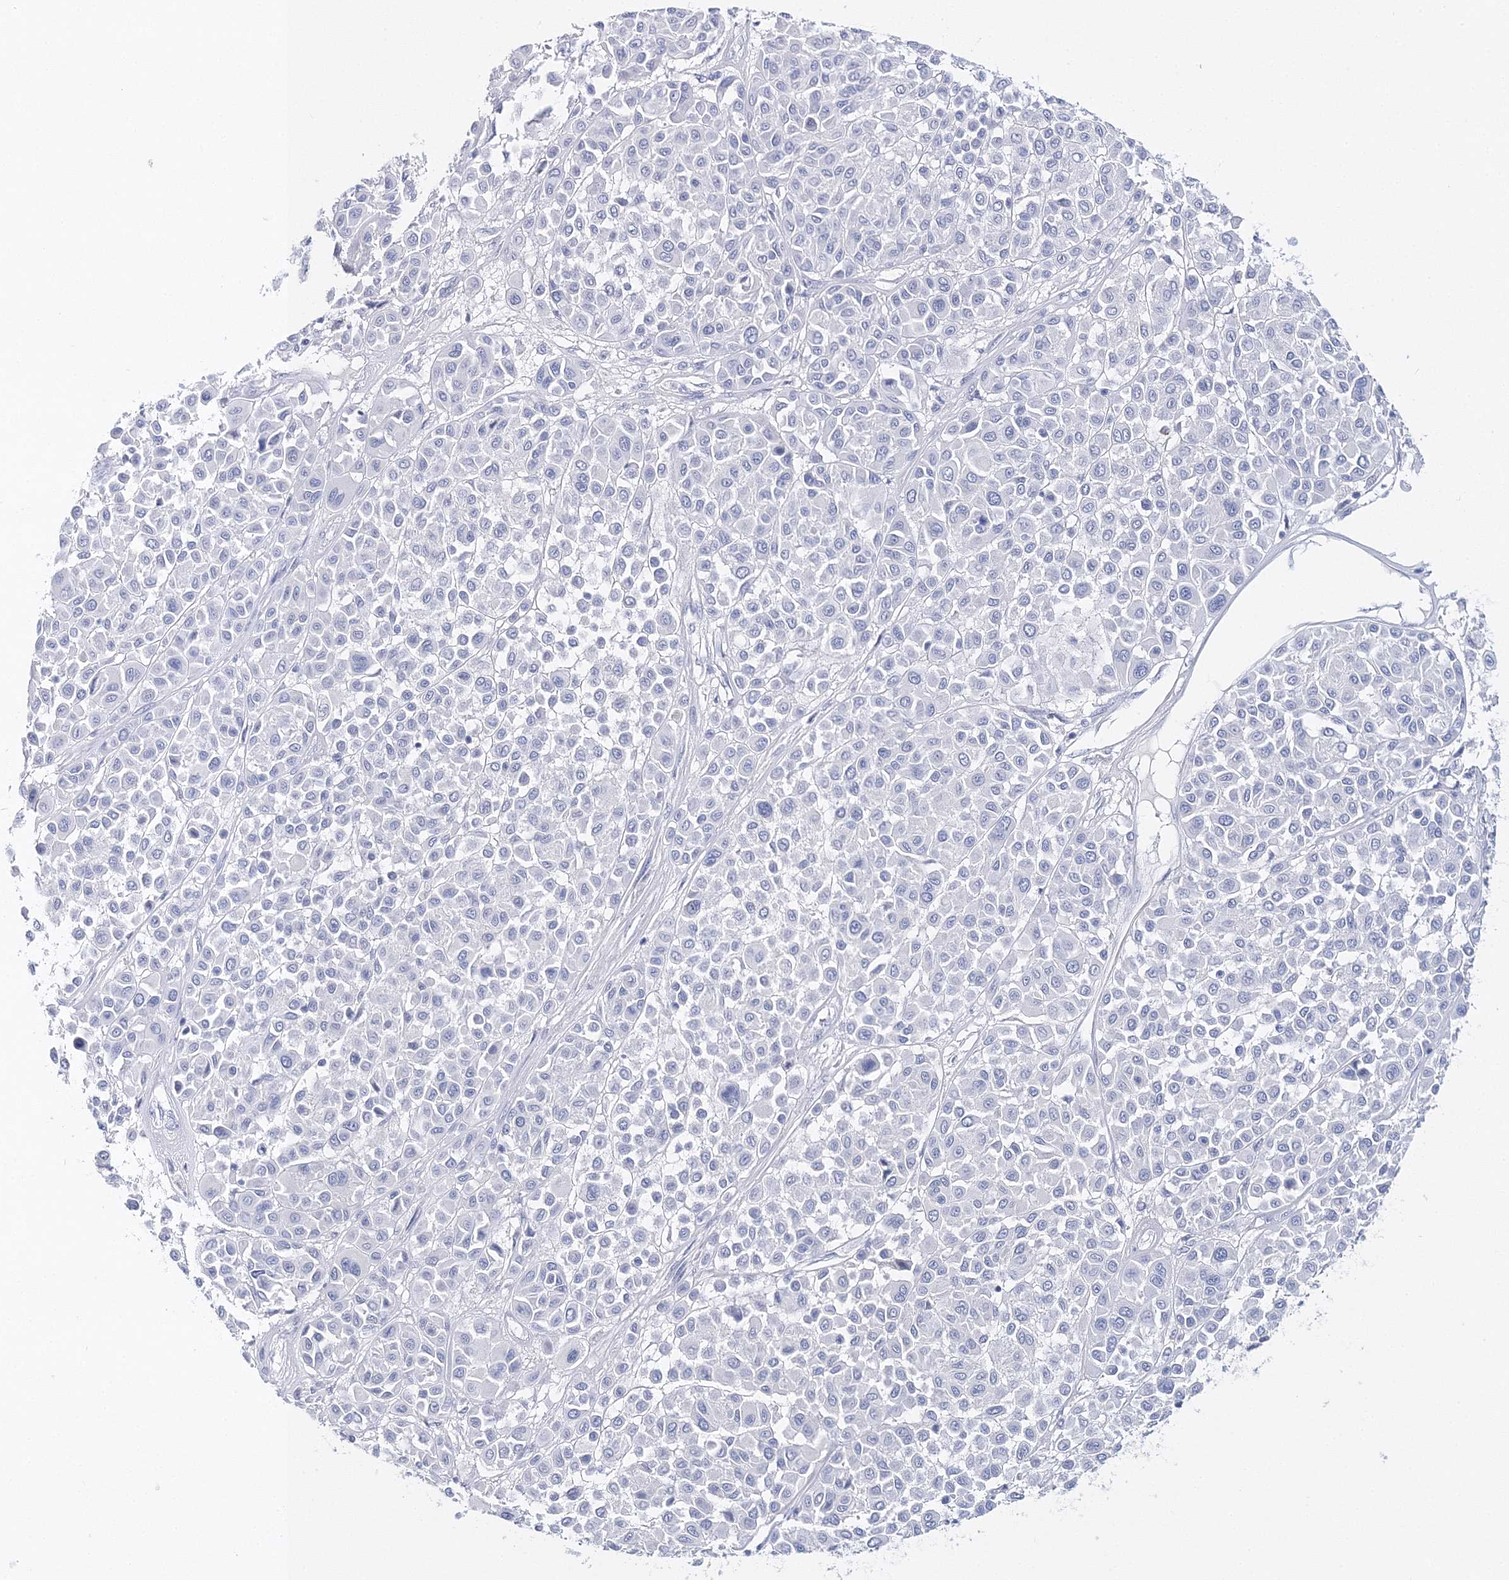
{"staining": {"intensity": "negative", "quantity": "none", "location": "none"}, "tissue": "melanoma", "cell_type": "Tumor cells", "image_type": "cancer", "snomed": [{"axis": "morphology", "description": "Malignant melanoma, Metastatic site"}, {"axis": "topography", "description": "Soft tissue"}], "caption": "Malignant melanoma (metastatic site) was stained to show a protein in brown. There is no significant positivity in tumor cells.", "gene": "MYOZ2", "patient": {"sex": "male", "age": 41}}